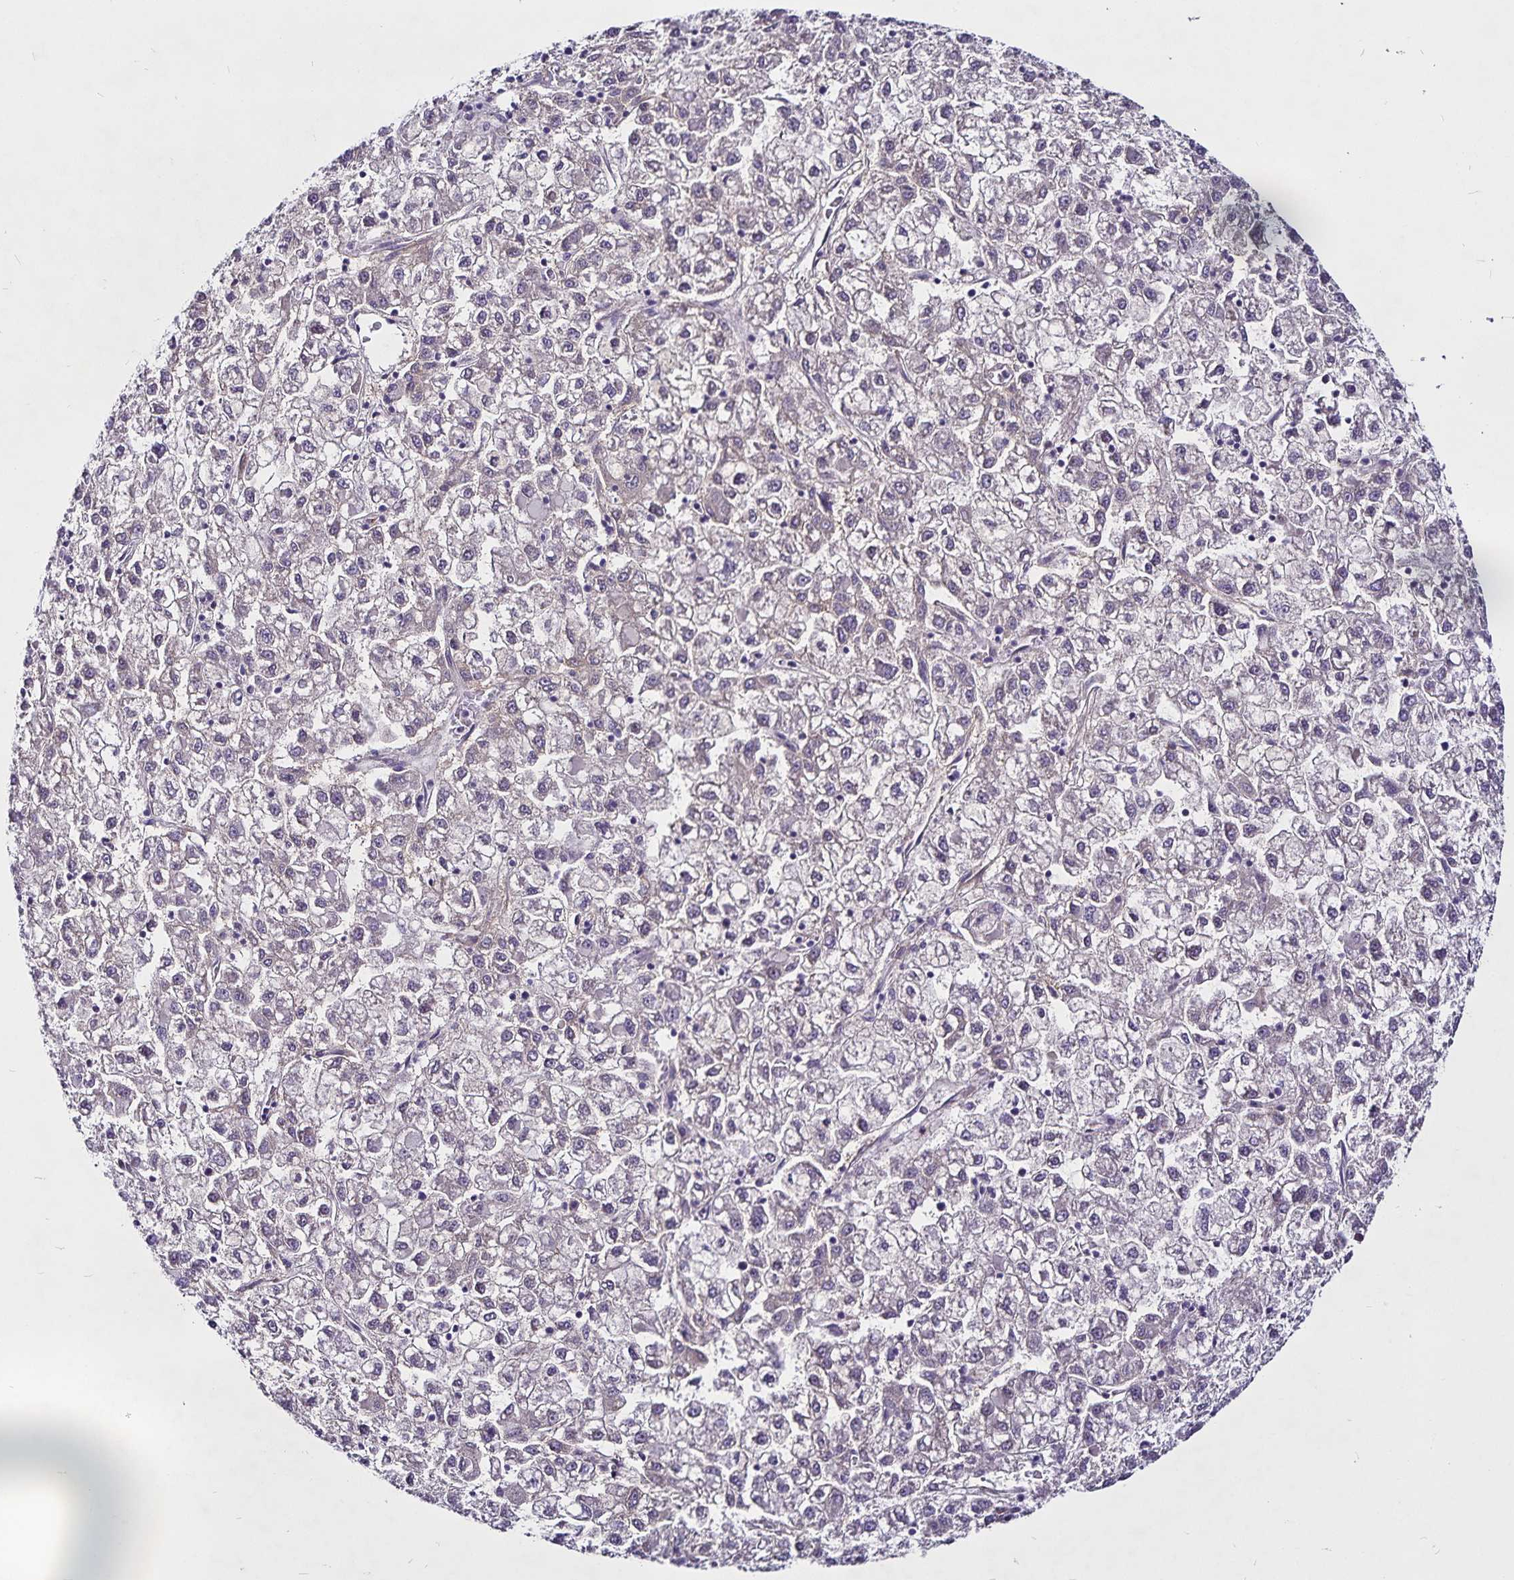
{"staining": {"intensity": "negative", "quantity": "none", "location": "none"}, "tissue": "liver cancer", "cell_type": "Tumor cells", "image_type": "cancer", "snomed": [{"axis": "morphology", "description": "Carcinoma, Hepatocellular, NOS"}, {"axis": "topography", "description": "Liver"}], "caption": "There is no significant staining in tumor cells of liver hepatocellular carcinoma.", "gene": "GNG12", "patient": {"sex": "male", "age": 40}}